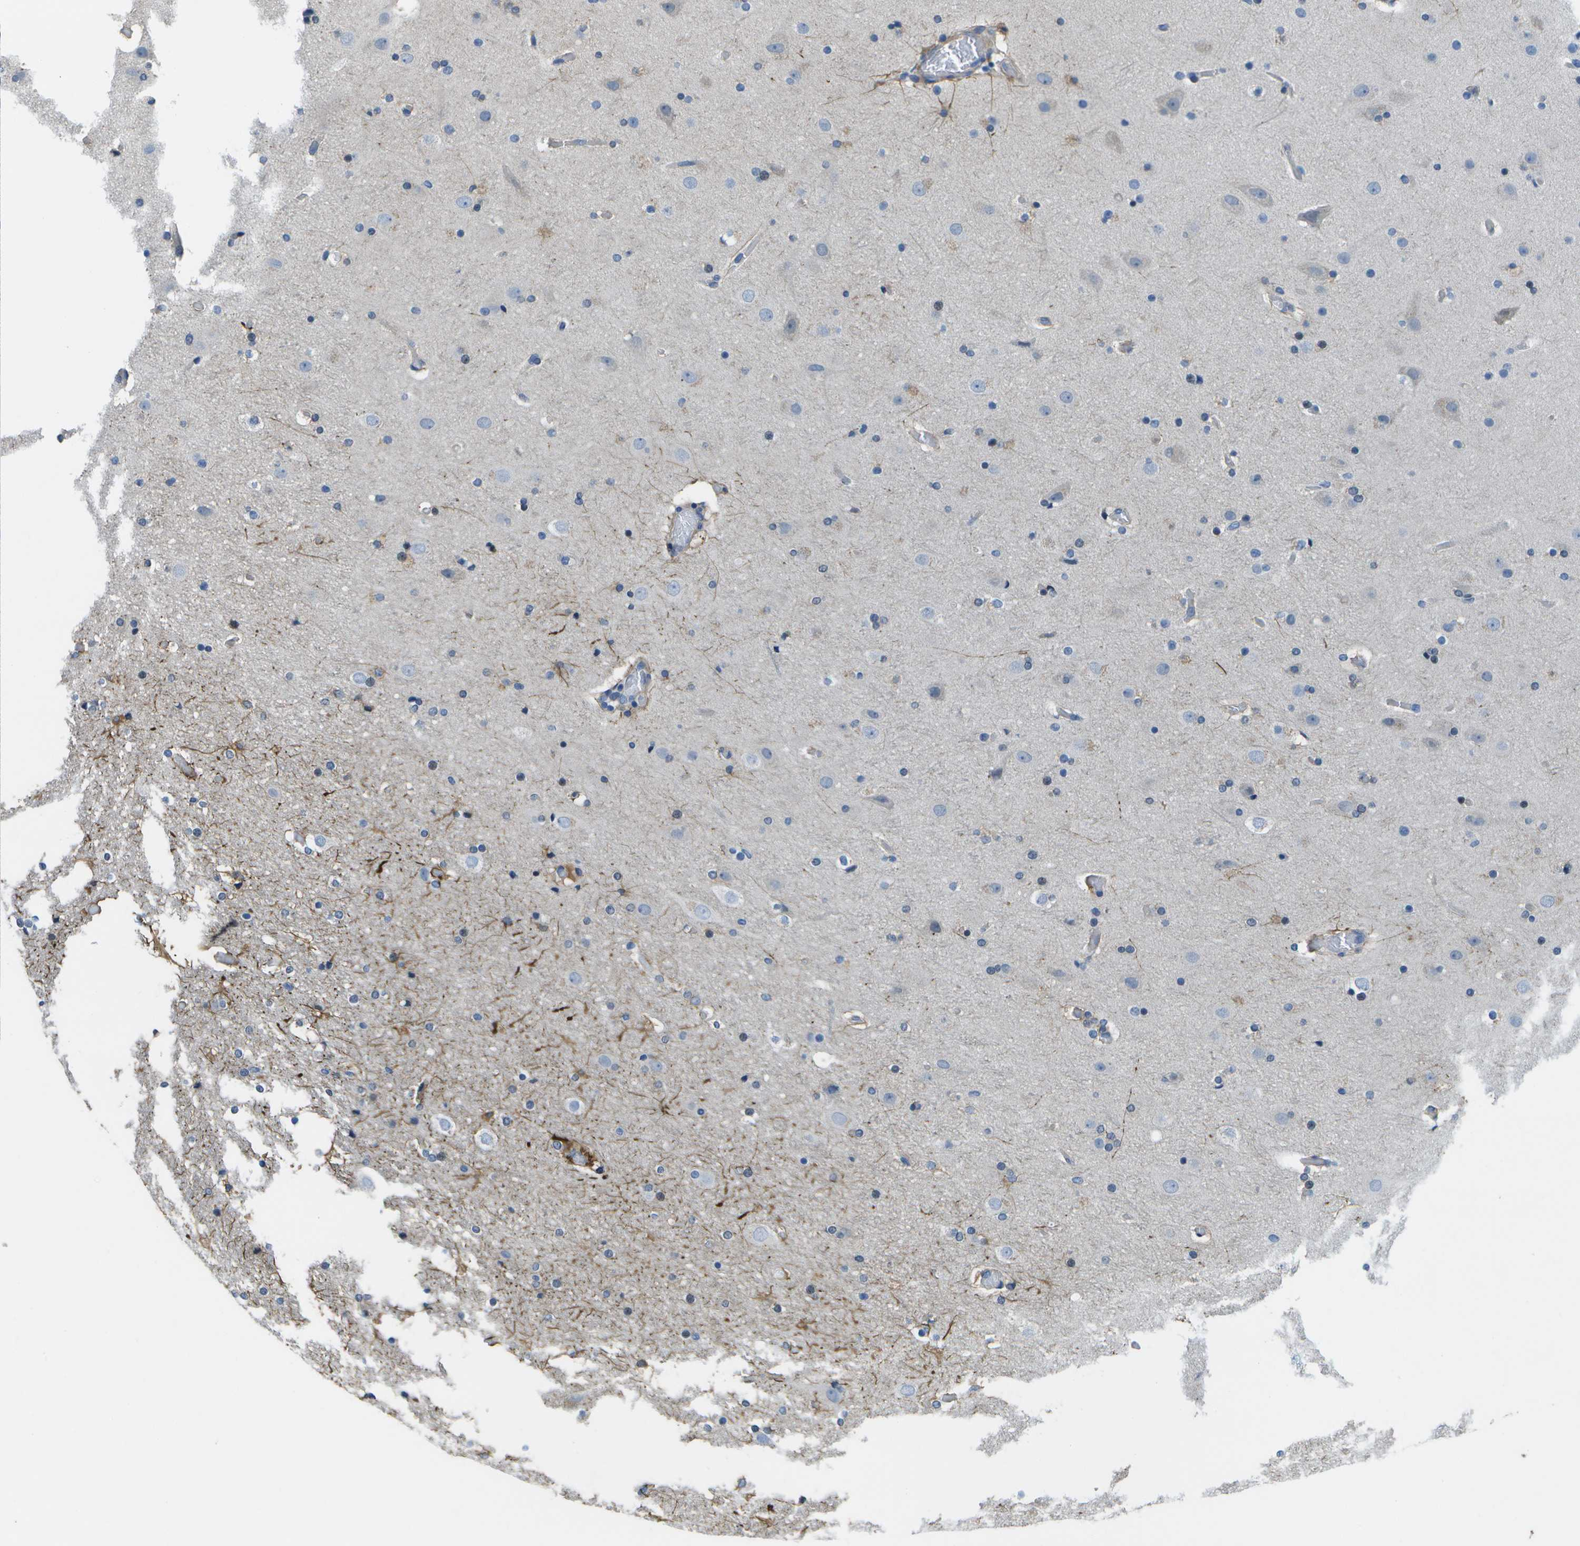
{"staining": {"intensity": "negative", "quantity": "none", "location": "none"}, "tissue": "cerebral cortex", "cell_type": "Endothelial cells", "image_type": "normal", "snomed": [{"axis": "morphology", "description": "Normal tissue, NOS"}, {"axis": "topography", "description": "Cerebral cortex"}], "caption": "Immunohistochemistry image of unremarkable cerebral cortex stained for a protein (brown), which displays no staining in endothelial cells.", "gene": "P3H1", "patient": {"sex": "male", "age": 57}}